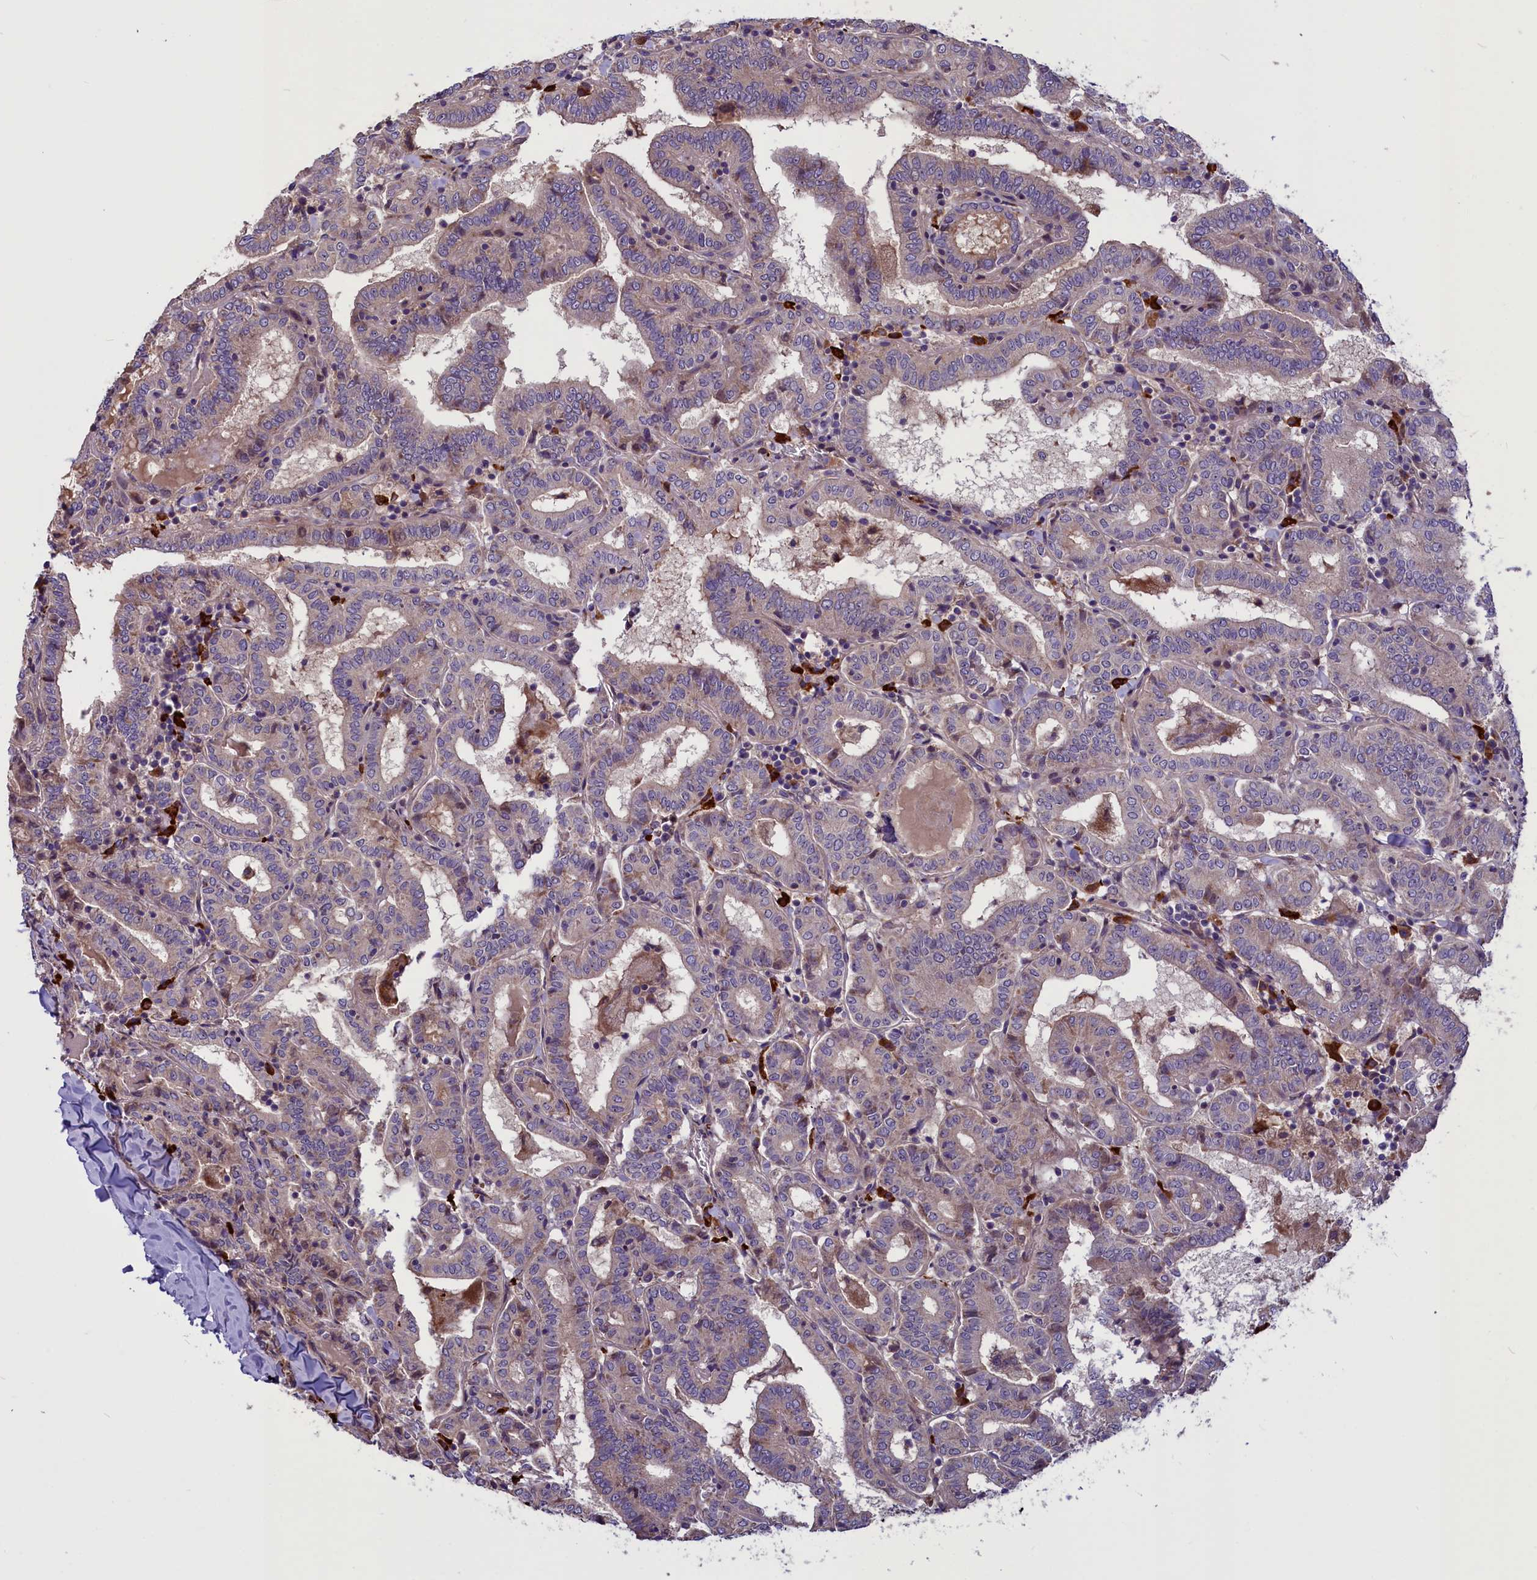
{"staining": {"intensity": "weak", "quantity": "<25%", "location": "cytoplasmic/membranous"}, "tissue": "thyroid cancer", "cell_type": "Tumor cells", "image_type": "cancer", "snomed": [{"axis": "morphology", "description": "Papillary adenocarcinoma, NOS"}, {"axis": "topography", "description": "Thyroid gland"}], "caption": "Tumor cells show no significant protein positivity in papillary adenocarcinoma (thyroid).", "gene": "FRY", "patient": {"sex": "female", "age": 72}}